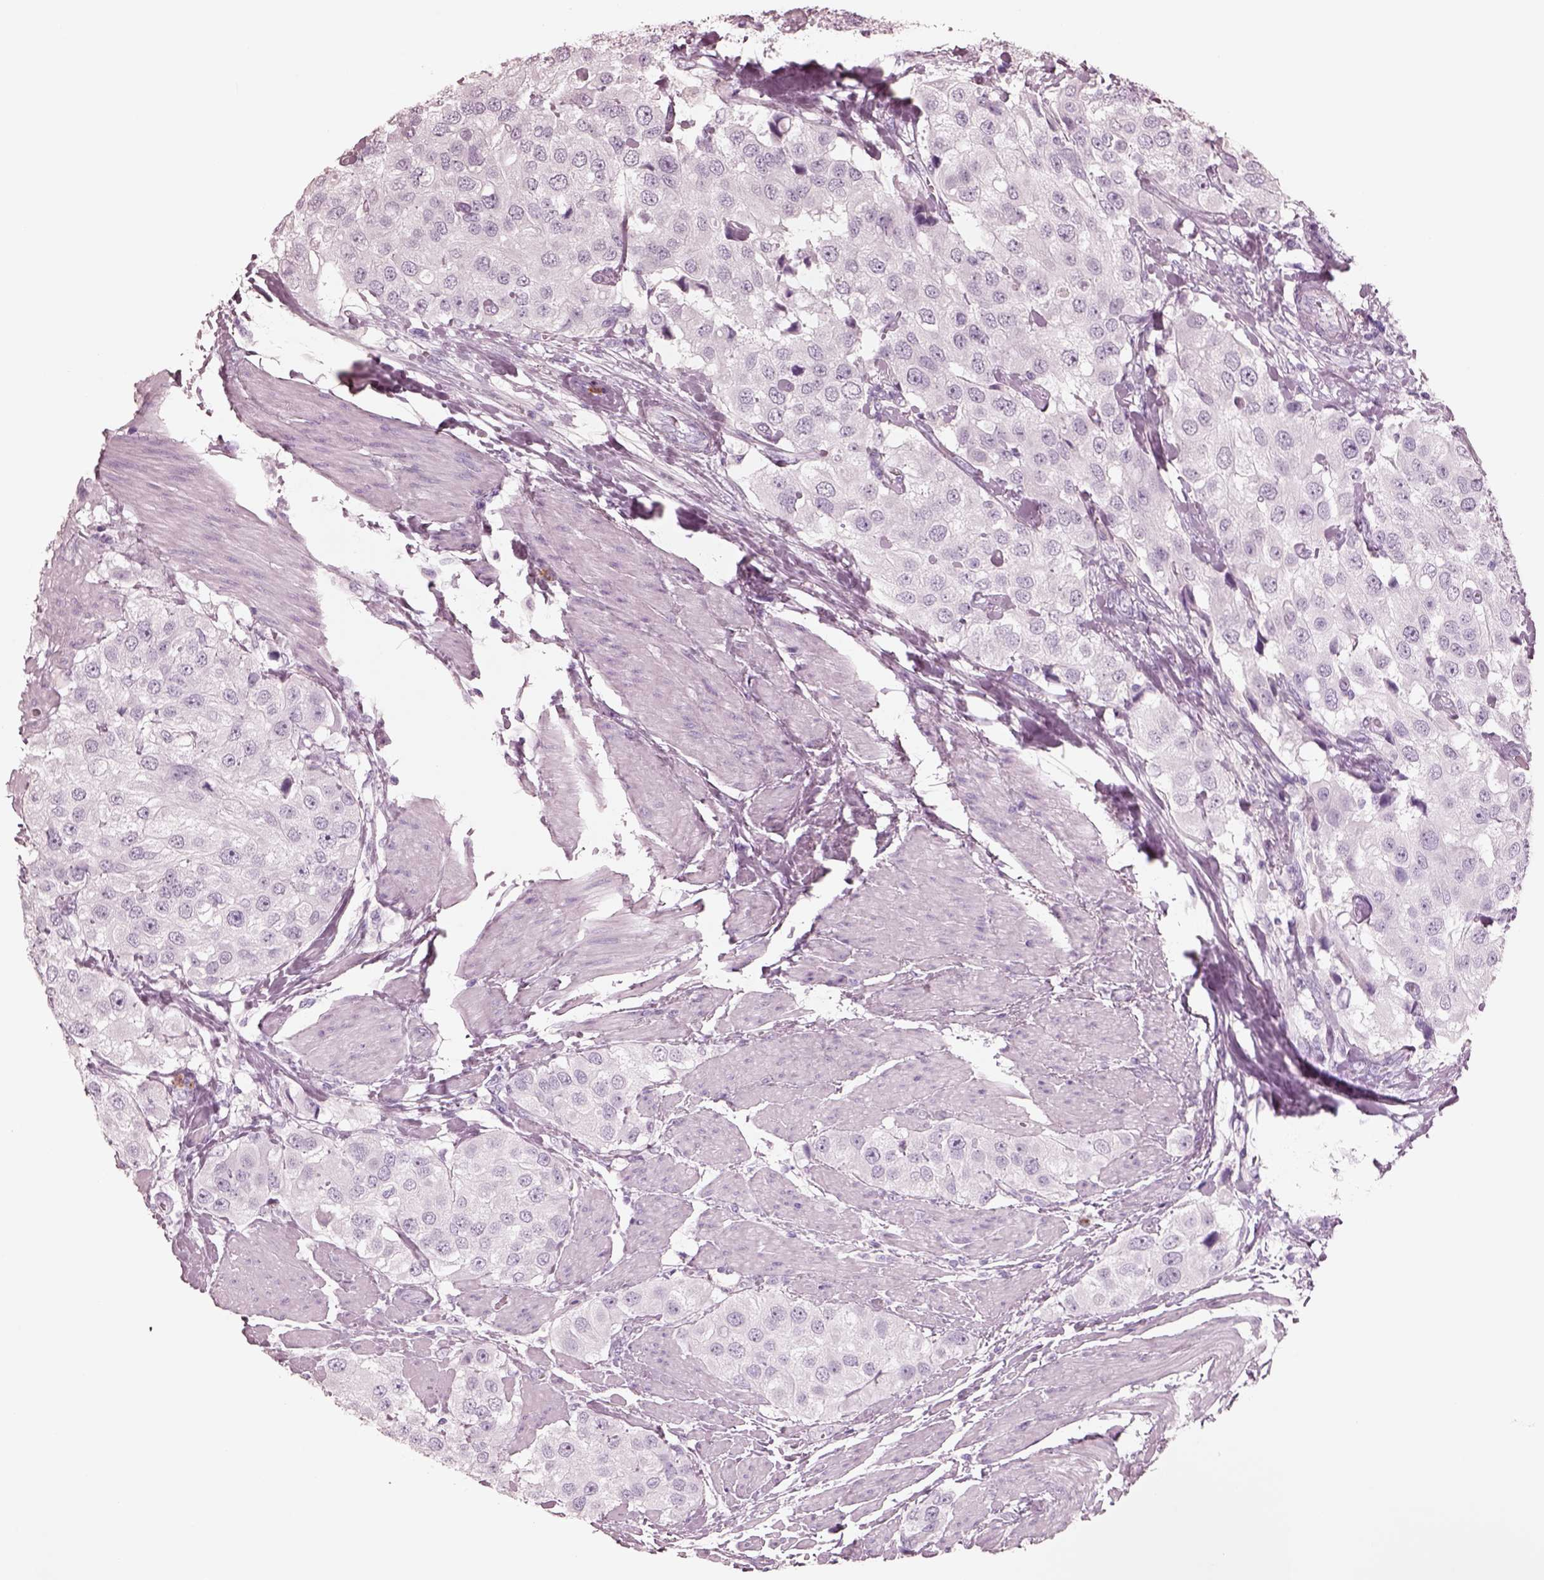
{"staining": {"intensity": "negative", "quantity": "none", "location": "none"}, "tissue": "urothelial cancer", "cell_type": "Tumor cells", "image_type": "cancer", "snomed": [{"axis": "morphology", "description": "Urothelial carcinoma, High grade"}, {"axis": "topography", "description": "Urinary bladder"}], "caption": "DAB (3,3'-diaminobenzidine) immunohistochemical staining of human urothelial cancer exhibits no significant staining in tumor cells.", "gene": "ELANE", "patient": {"sex": "female", "age": 64}}